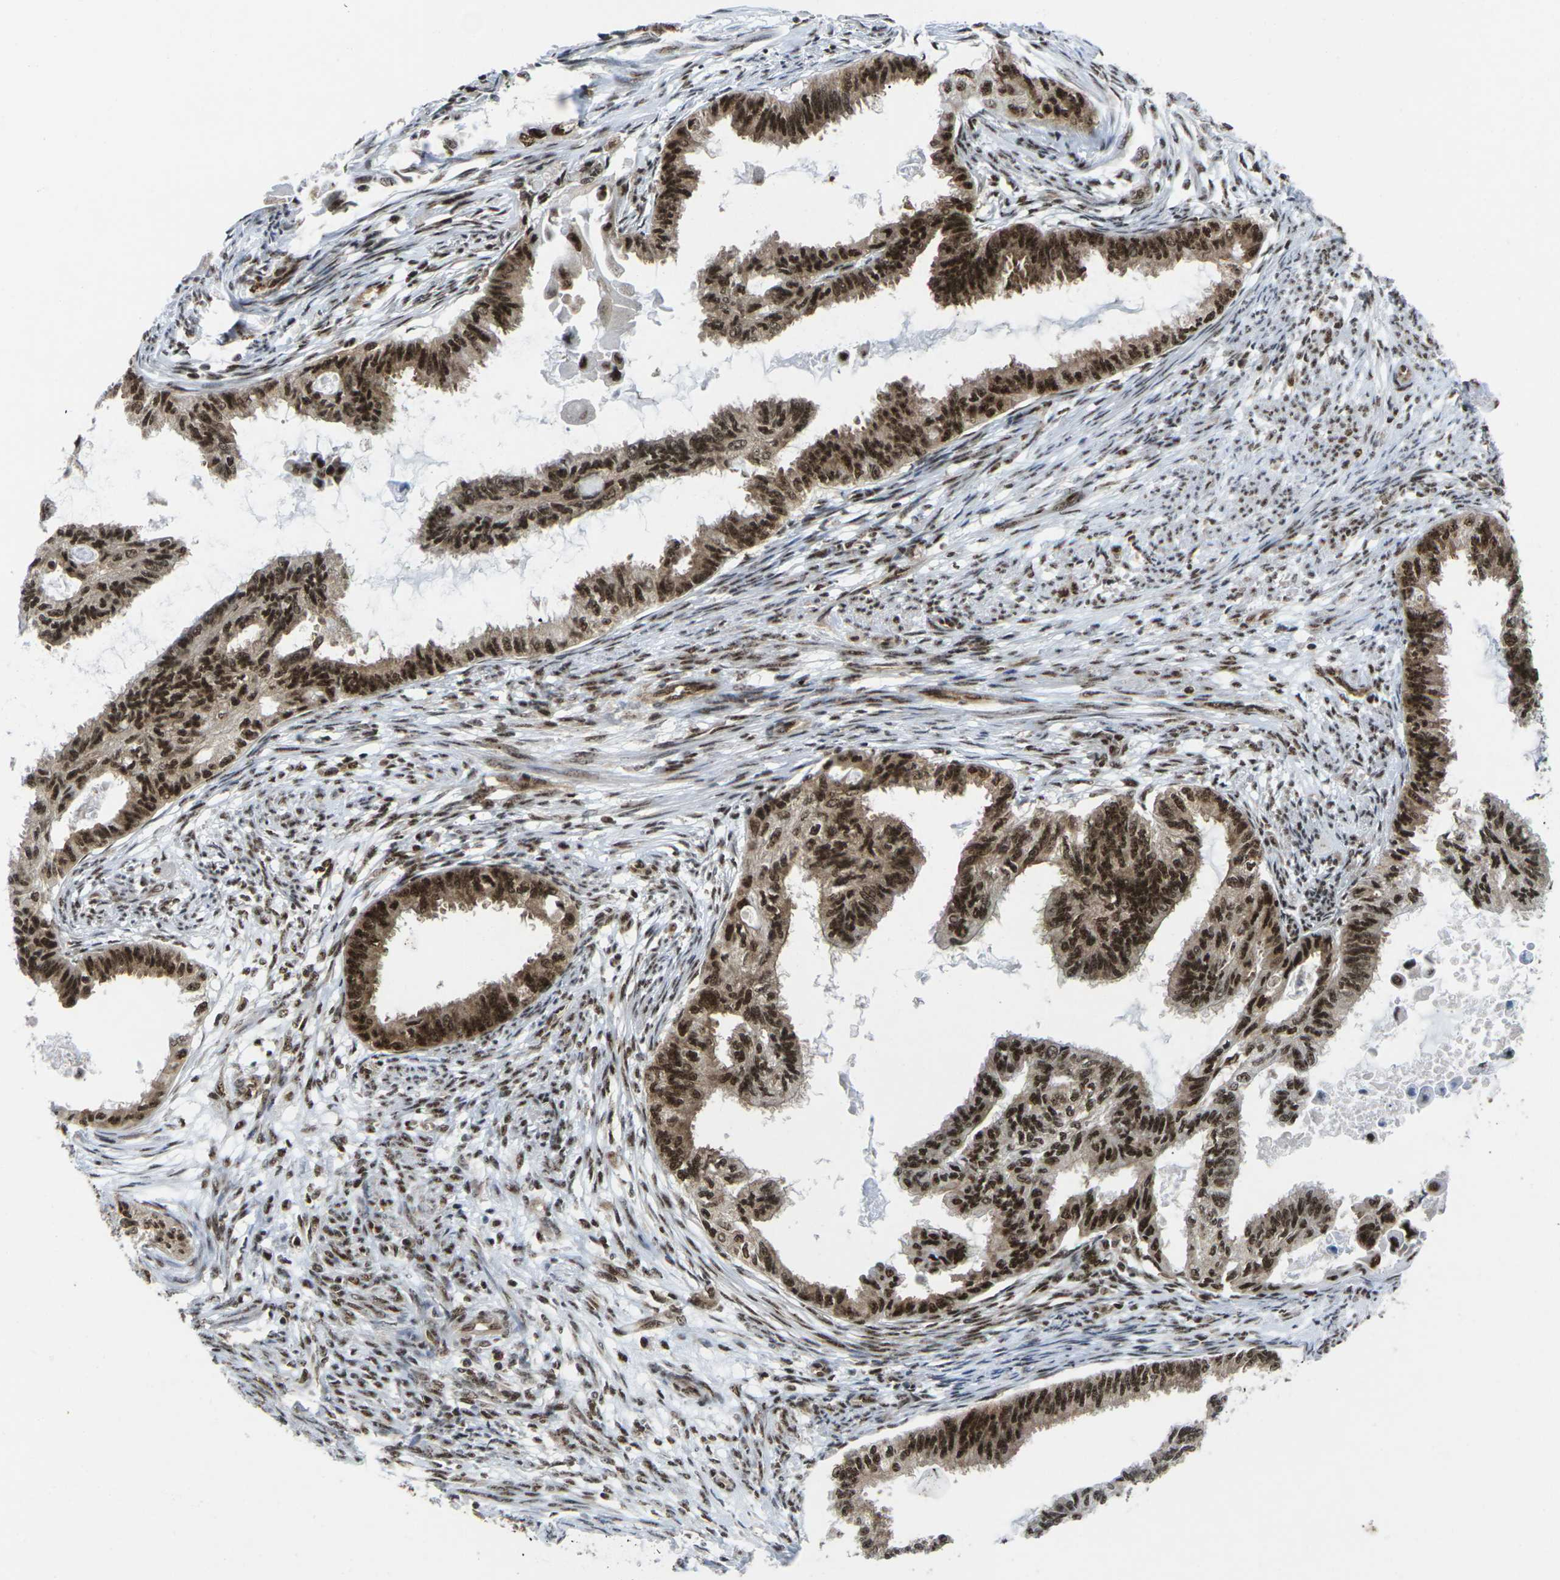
{"staining": {"intensity": "strong", "quantity": ">75%", "location": "cytoplasmic/membranous,nuclear"}, "tissue": "cervical cancer", "cell_type": "Tumor cells", "image_type": "cancer", "snomed": [{"axis": "morphology", "description": "Normal tissue, NOS"}, {"axis": "morphology", "description": "Adenocarcinoma, NOS"}, {"axis": "topography", "description": "Cervix"}, {"axis": "topography", "description": "Endometrium"}], "caption": "Protein expression by immunohistochemistry (IHC) shows strong cytoplasmic/membranous and nuclear positivity in about >75% of tumor cells in cervical cancer (adenocarcinoma).", "gene": "MAGOH", "patient": {"sex": "female", "age": 86}}